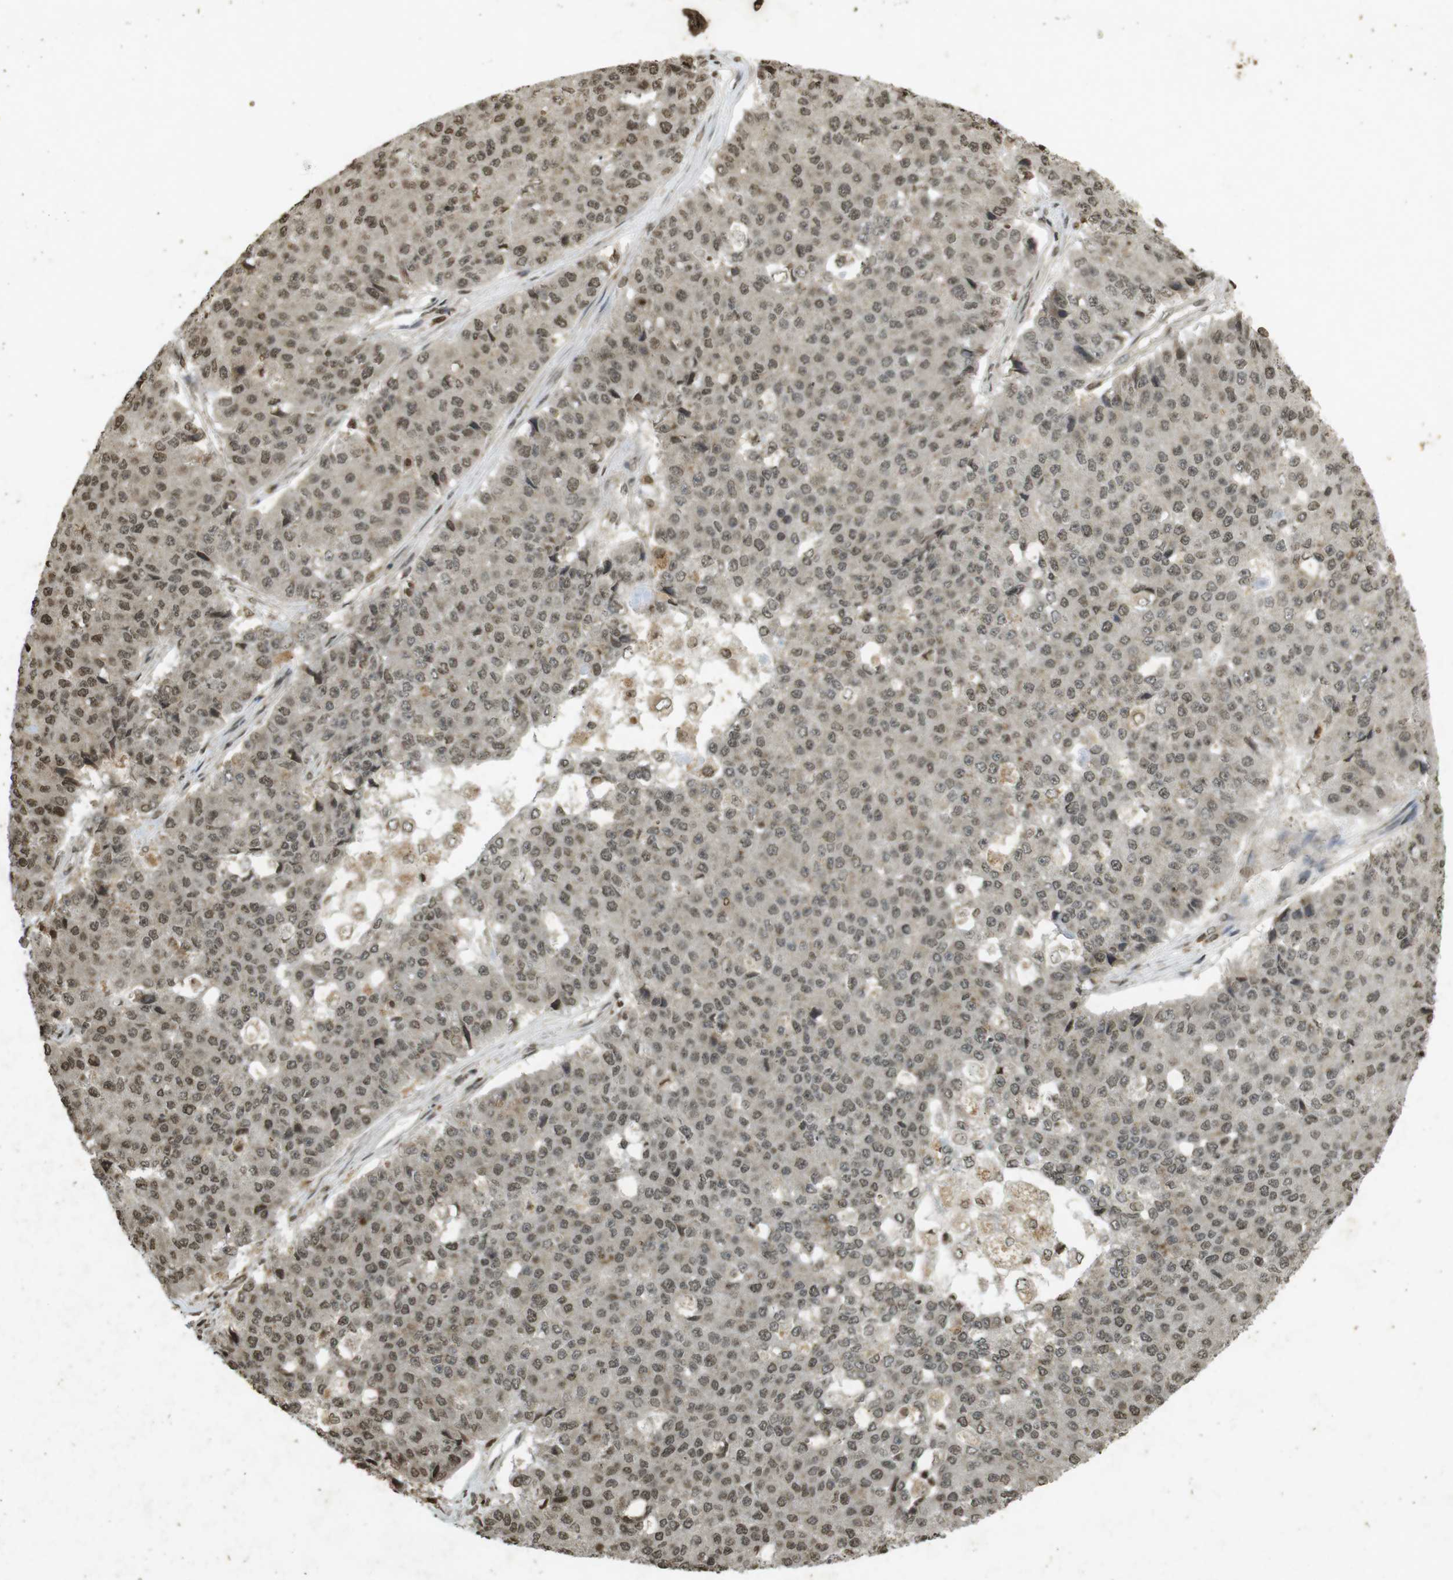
{"staining": {"intensity": "weak", "quantity": ">75%", "location": "nuclear"}, "tissue": "pancreatic cancer", "cell_type": "Tumor cells", "image_type": "cancer", "snomed": [{"axis": "morphology", "description": "Adenocarcinoma, NOS"}, {"axis": "topography", "description": "Pancreas"}], "caption": "High-magnification brightfield microscopy of pancreatic cancer (adenocarcinoma) stained with DAB (3,3'-diaminobenzidine) (brown) and counterstained with hematoxylin (blue). tumor cells exhibit weak nuclear staining is identified in approximately>75% of cells. (Stains: DAB (3,3'-diaminobenzidine) in brown, nuclei in blue, Microscopy: brightfield microscopy at high magnification).", "gene": "ORC4", "patient": {"sex": "male", "age": 50}}